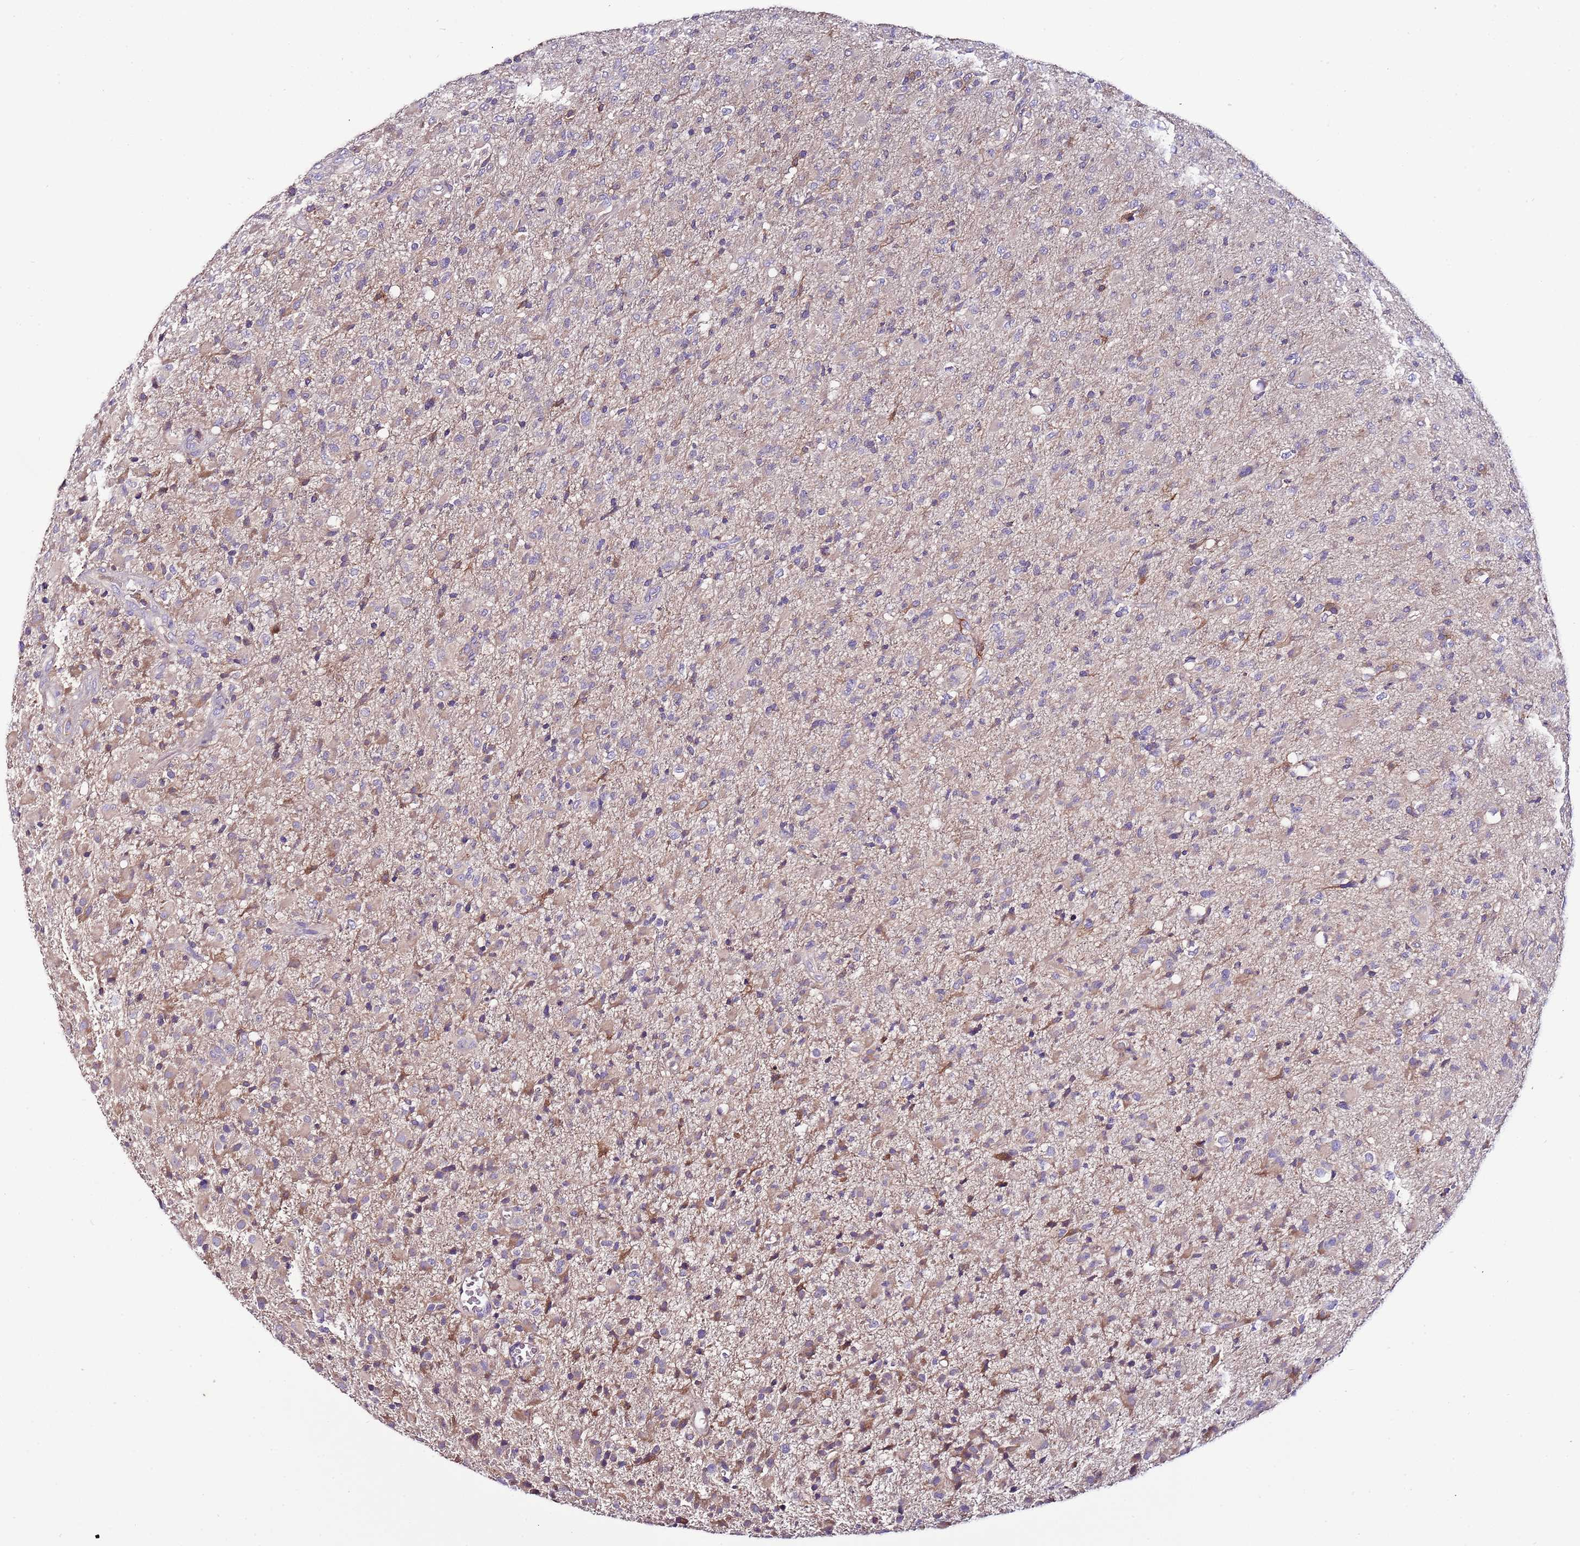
{"staining": {"intensity": "negative", "quantity": "none", "location": "none"}, "tissue": "glioma", "cell_type": "Tumor cells", "image_type": "cancer", "snomed": [{"axis": "morphology", "description": "Glioma, malignant, Low grade"}, {"axis": "topography", "description": "Brain"}], "caption": "High magnification brightfield microscopy of malignant low-grade glioma stained with DAB (3,3'-diaminobenzidine) (brown) and counterstained with hematoxylin (blue): tumor cells show no significant positivity.", "gene": "IGIP", "patient": {"sex": "male", "age": 65}}